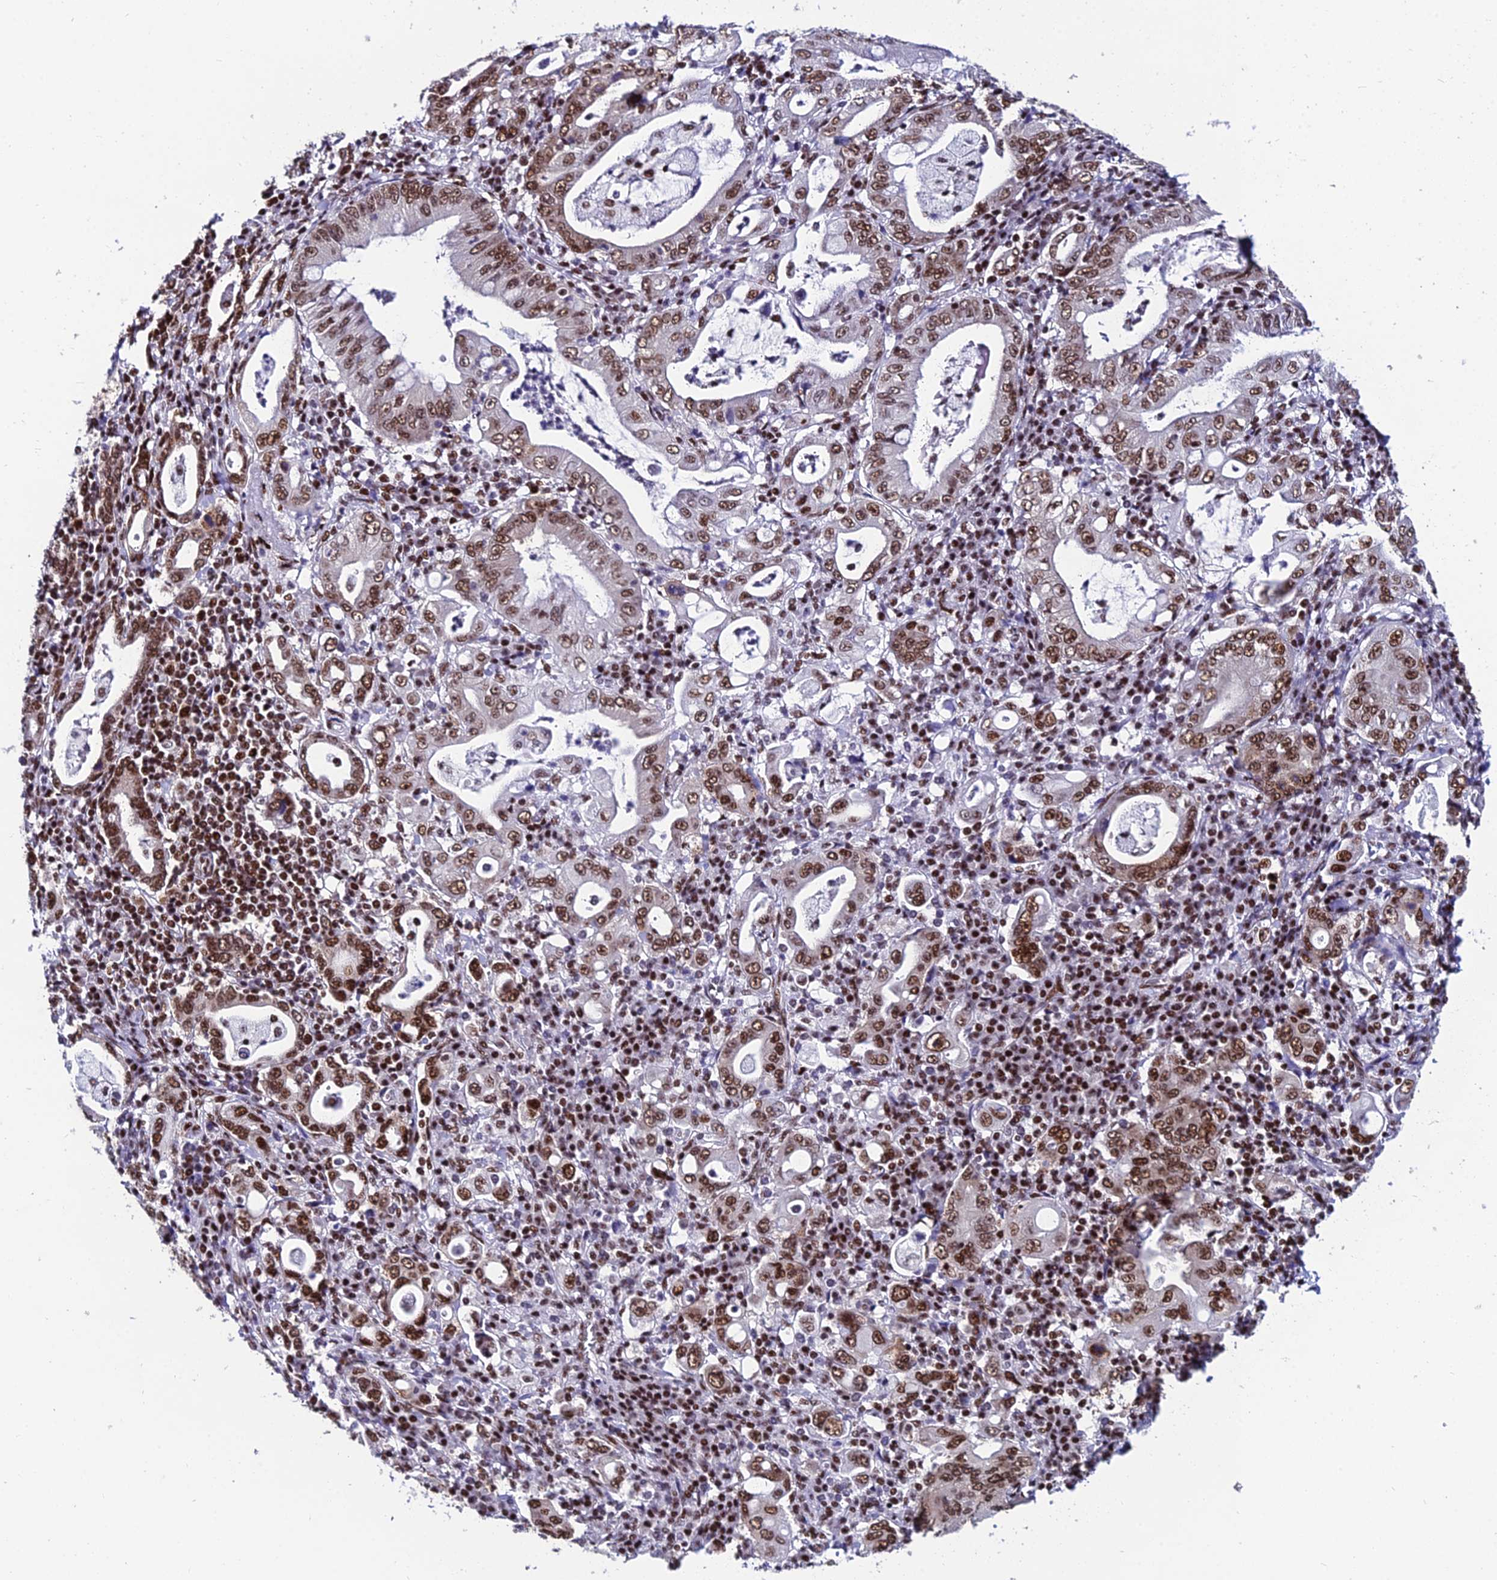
{"staining": {"intensity": "moderate", "quantity": ">75%", "location": "nuclear"}, "tissue": "stomach cancer", "cell_type": "Tumor cells", "image_type": "cancer", "snomed": [{"axis": "morphology", "description": "Normal tissue, NOS"}, {"axis": "morphology", "description": "Adenocarcinoma, NOS"}, {"axis": "topography", "description": "Esophagus"}, {"axis": "topography", "description": "Stomach, upper"}, {"axis": "topography", "description": "Peripheral nerve tissue"}], "caption": "This is an image of IHC staining of stomach cancer (adenocarcinoma), which shows moderate staining in the nuclear of tumor cells.", "gene": "HNRNPH1", "patient": {"sex": "male", "age": 62}}